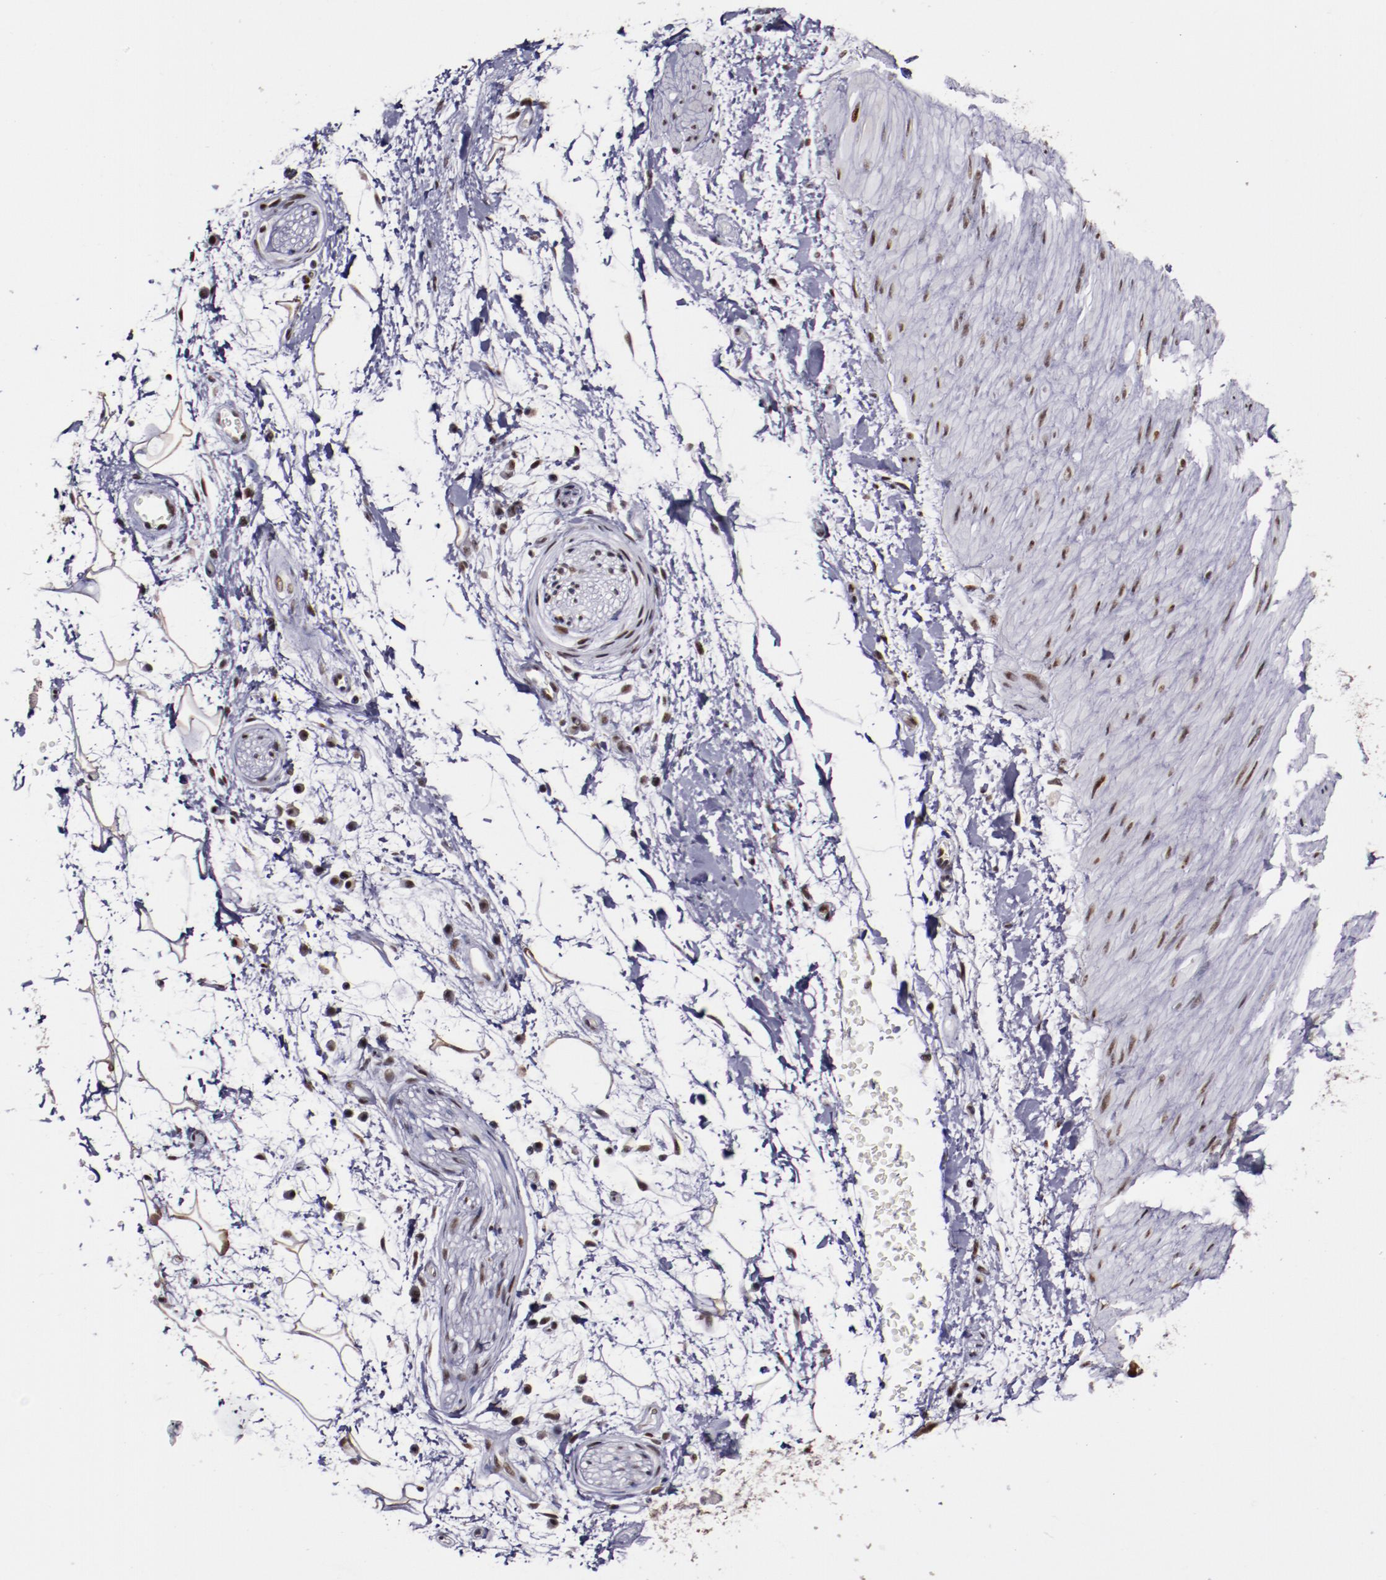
{"staining": {"intensity": "strong", "quantity": ">75%", "location": "nuclear"}, "tissue": "adipose tissue", "cell_type": "Adipocytes", "image_type": "normal", "snomed": [{"axis": "morphology", "description": "Normal tissue, NOS"}, {"axis": "topography", "description": "Soft tissue"}], "caption": "Protein positivity by immunohistochemistry shows strong nuclear staining in about >75% of adipocytes in unremarkable adipose tissue. (brown staining indicates protein expression, while blue staining denotes nuclei).", "gene": "PPP4R3A", "patient": {"sex": "male", "age": 72}}